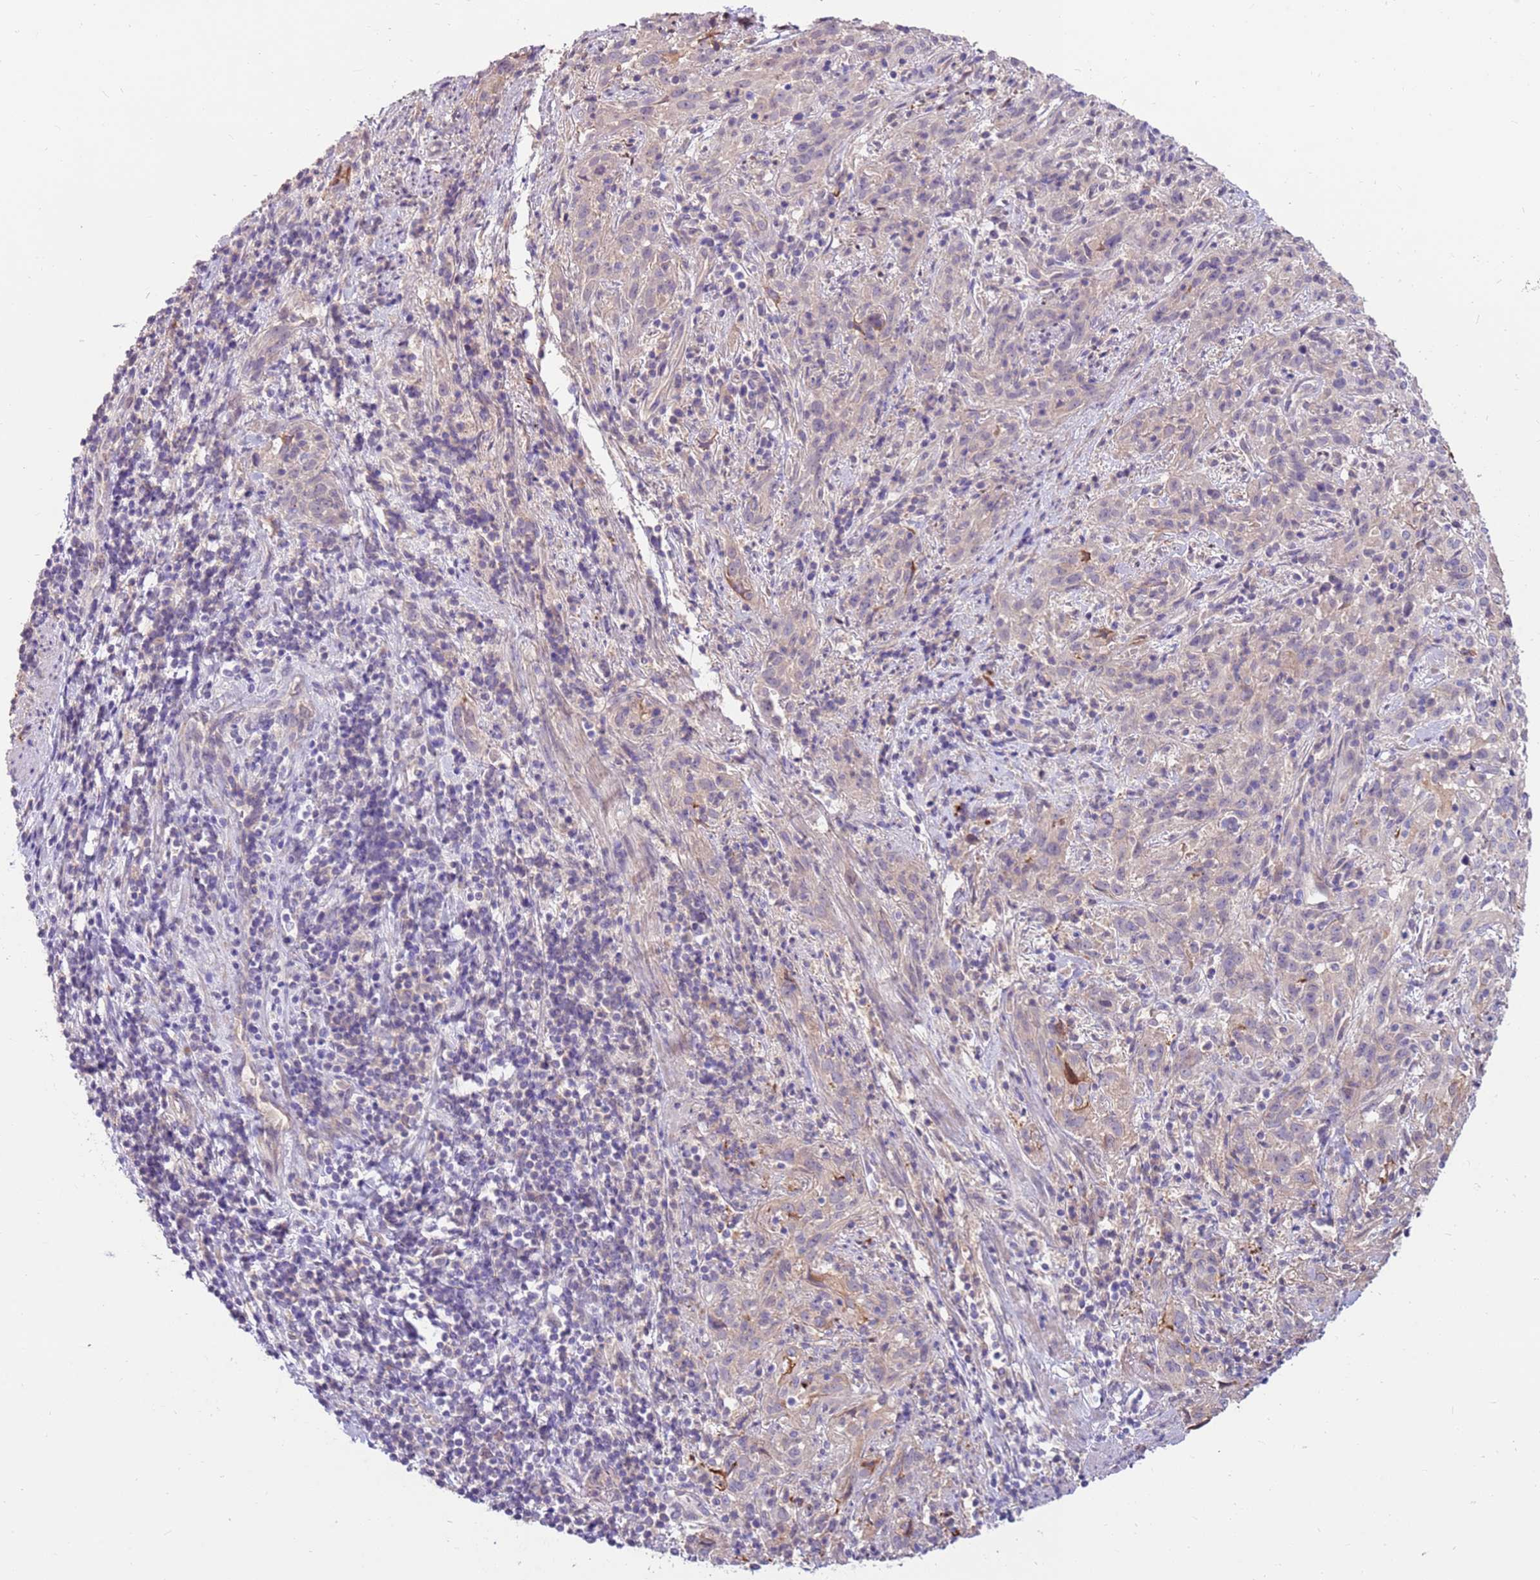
{"staining": {"intensity": "weak", "quantity": "<25%", "location": "cytoplasmic/membranous"}, "tissue": "cervical cancer", "cell_type": "Tumor cells", "image_type": "cancer", "snomed": [{"axis": "morphology", "description": "Squamous cell carcinoma, NOS"}, {"axis": "topography", "description": "Cervix"}], "caption": "This is an immunohistochemistry micrograph of cervical cancer (squamous cell carcinoma). There is no positivity in tumor cells.", "gene": "SLC44A4", "patient": {"sex": "female", "age": 57}}